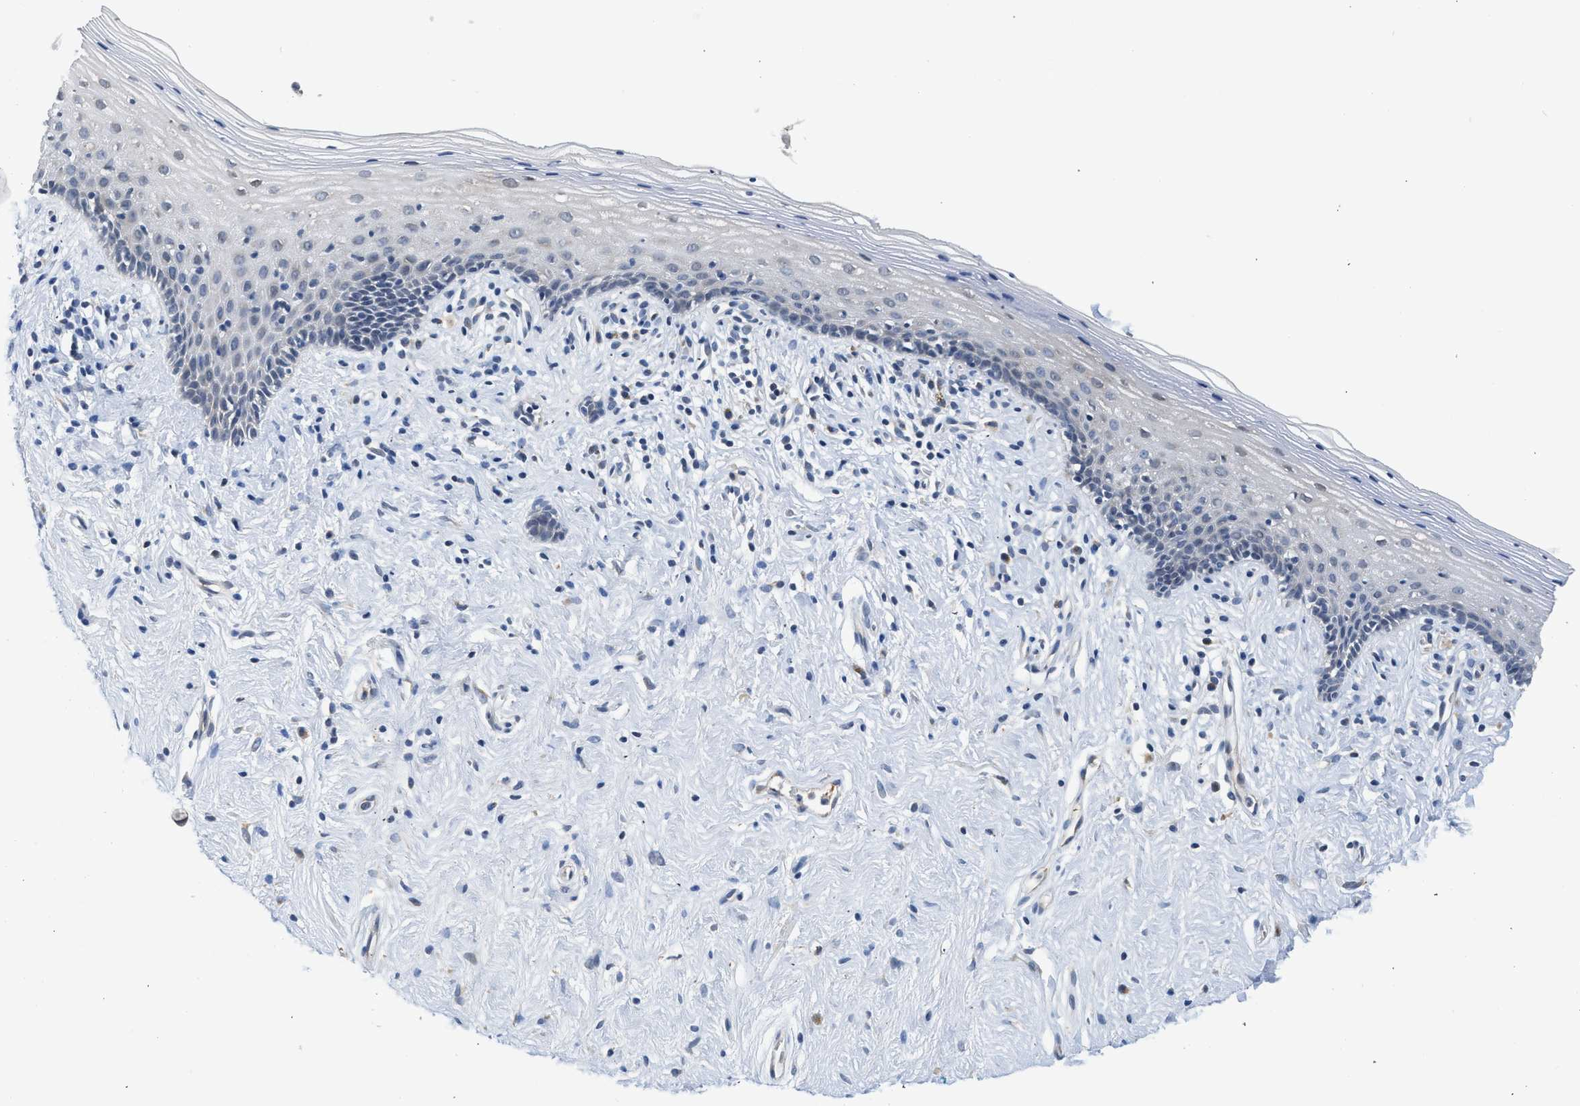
{"staining": {"intensity": "negative", "quantity": "none", "location": "none"}, "tissue": "vagina", "cell_type": "Squamous epithelial cells", "image_type": "normal", "snomed": [{"axis": "morphology", "description": "Normal tissue, NOS"}, {"axis": "topography", "description": "Vagina"}], "caption": "This is an immunohistochemistry micrograph of unremarkable human vagina. There is no expression in squamous epithelial cells.", "gene": "PIM1", "patient": {"sex": "female", "age": 44}}